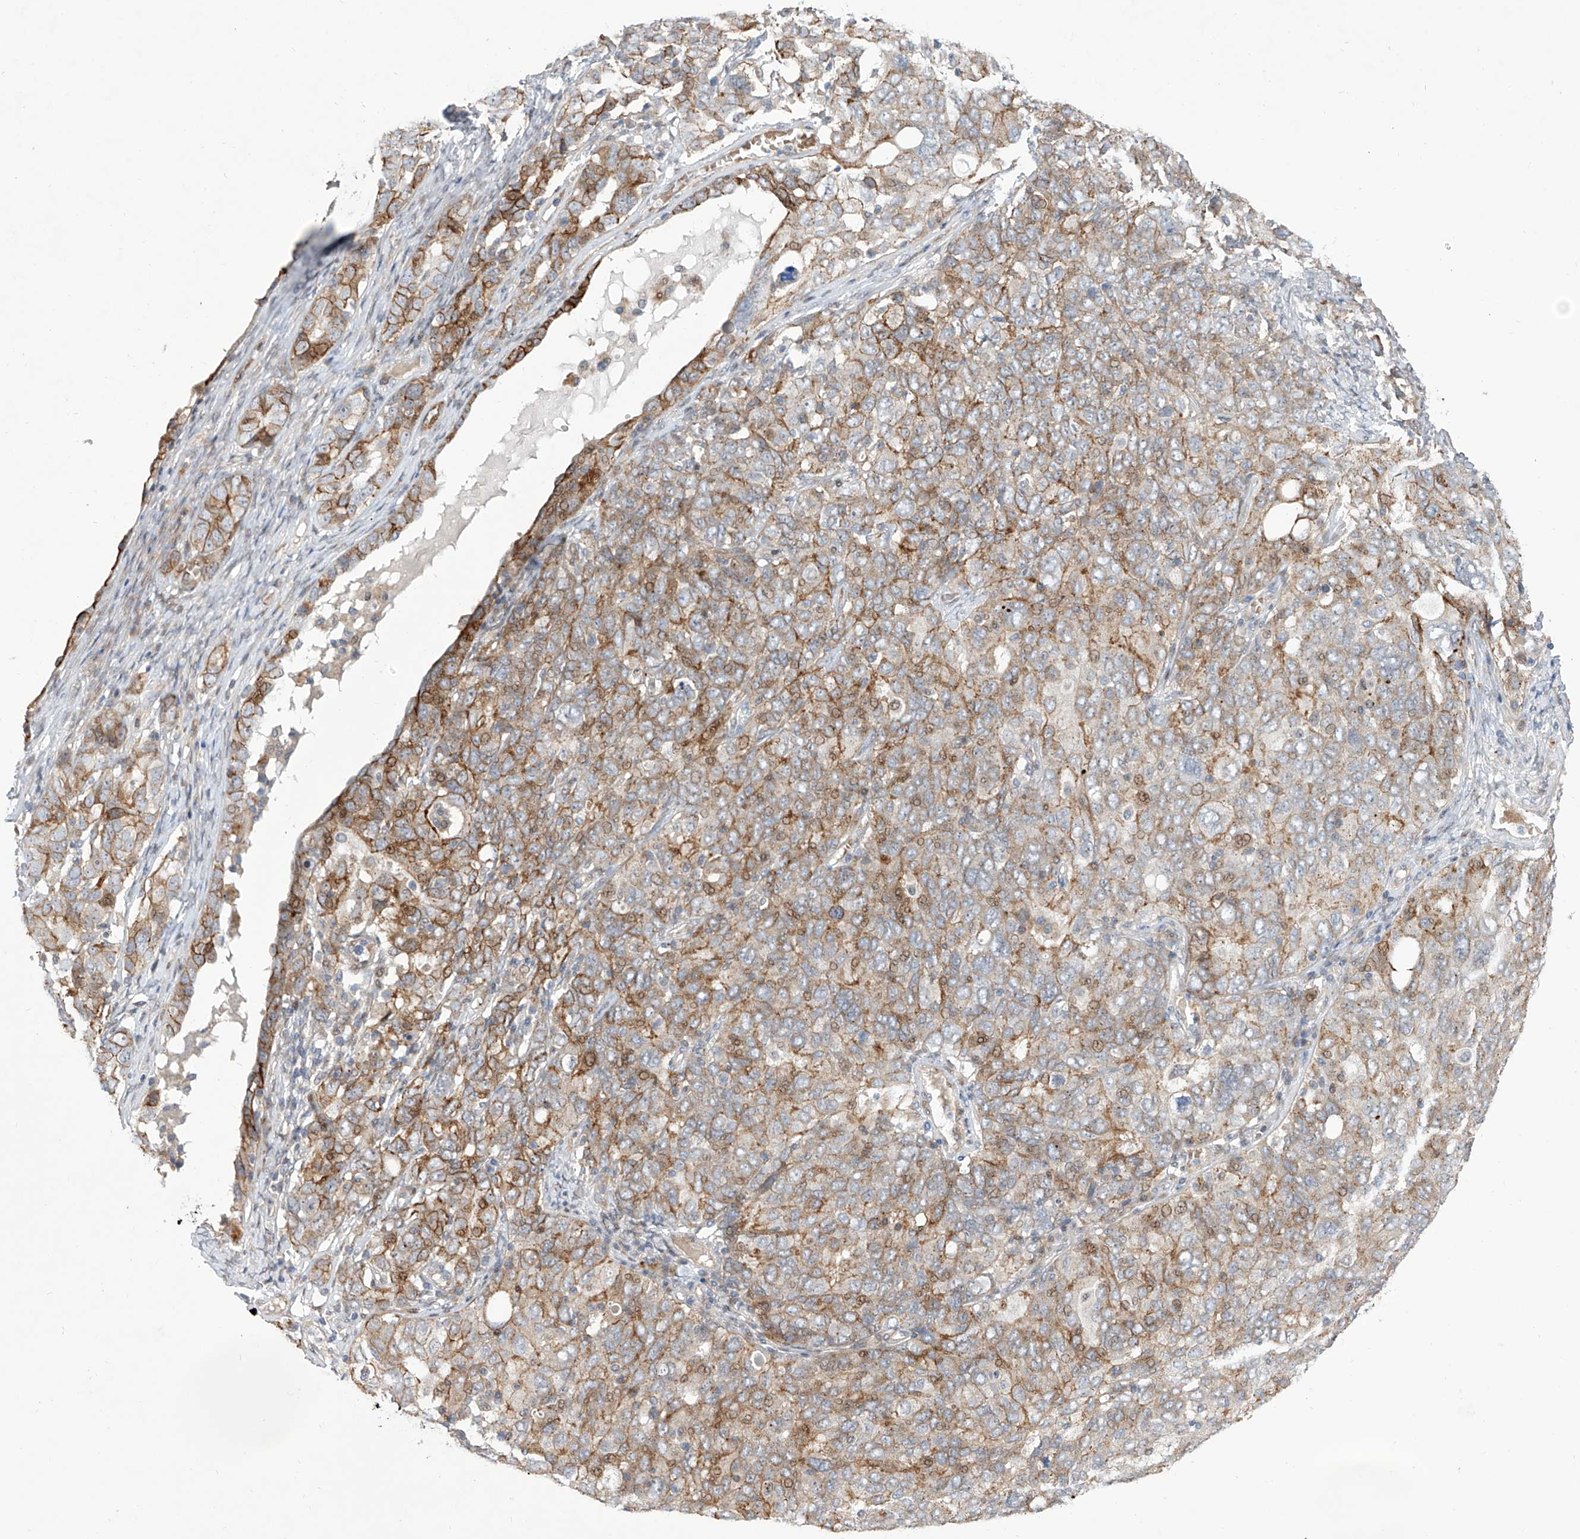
{"staining": {"intensity": "moderate", "quantity": "25%-75%", "location": "cytoplasmic/membranous"}, "tissue": "ovarian cancer", "cell_type": "Tumor cells", "image_type": "cancer", "snomed": [{"axis": "morphology", "description": "Carcinoma, endometroid"}, {"axis": "topography", "description": "Ovary"}], "caption": "Immunohistochemistry (IHC) image of neoplastic tissue: ovarian endometroid carcinoma stained using immunohistochemistry (IHC) exhibits medium levels of moderate protein expression localized specifically in the cytoplasmic/membranous of tumor cells, appearing as a cytoplasmic/membranous brown color.", "gene": "LRRC1", "patient": {"sex": "female", "age": 62}}